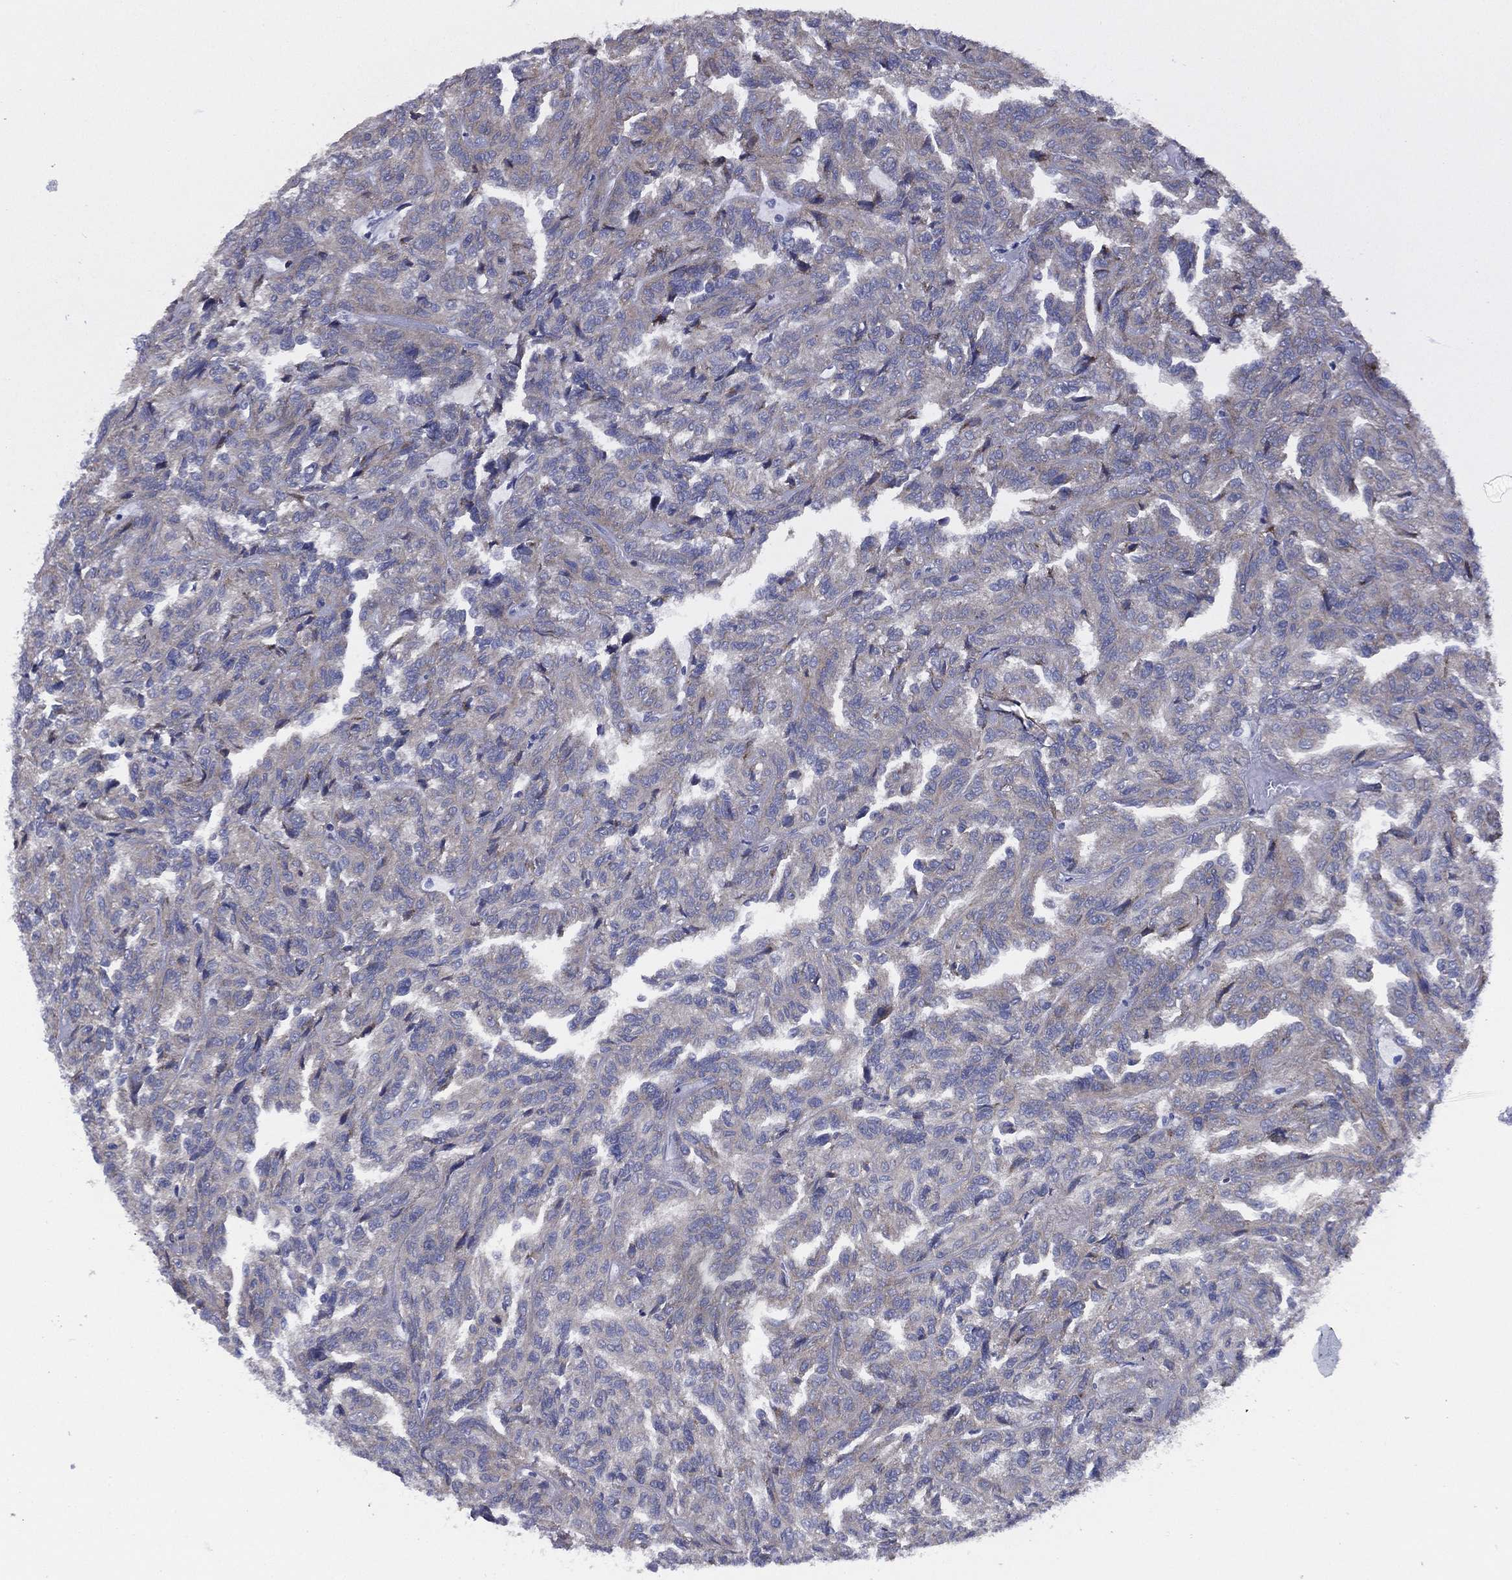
{"staining": {"intensity": "negative", "quantity": "none", "location": "none"}, "tissue": "renal cancer", "cell_type": "Tumor cells", "image_type": "cancer", "snomed": [{"axis": "morphology", "description": "Adenocarcinoma, NOS"}, {"axis": "topography", "description": "Kidney"}], "caption": "The histopathology image reveals no significant expression in tumor cells of renal cancer. (Immunohistochemistry, brightfield microscopy, high magnification).", "gene": "ZNF223", "patient": {"sex": "male", "age": 79}}